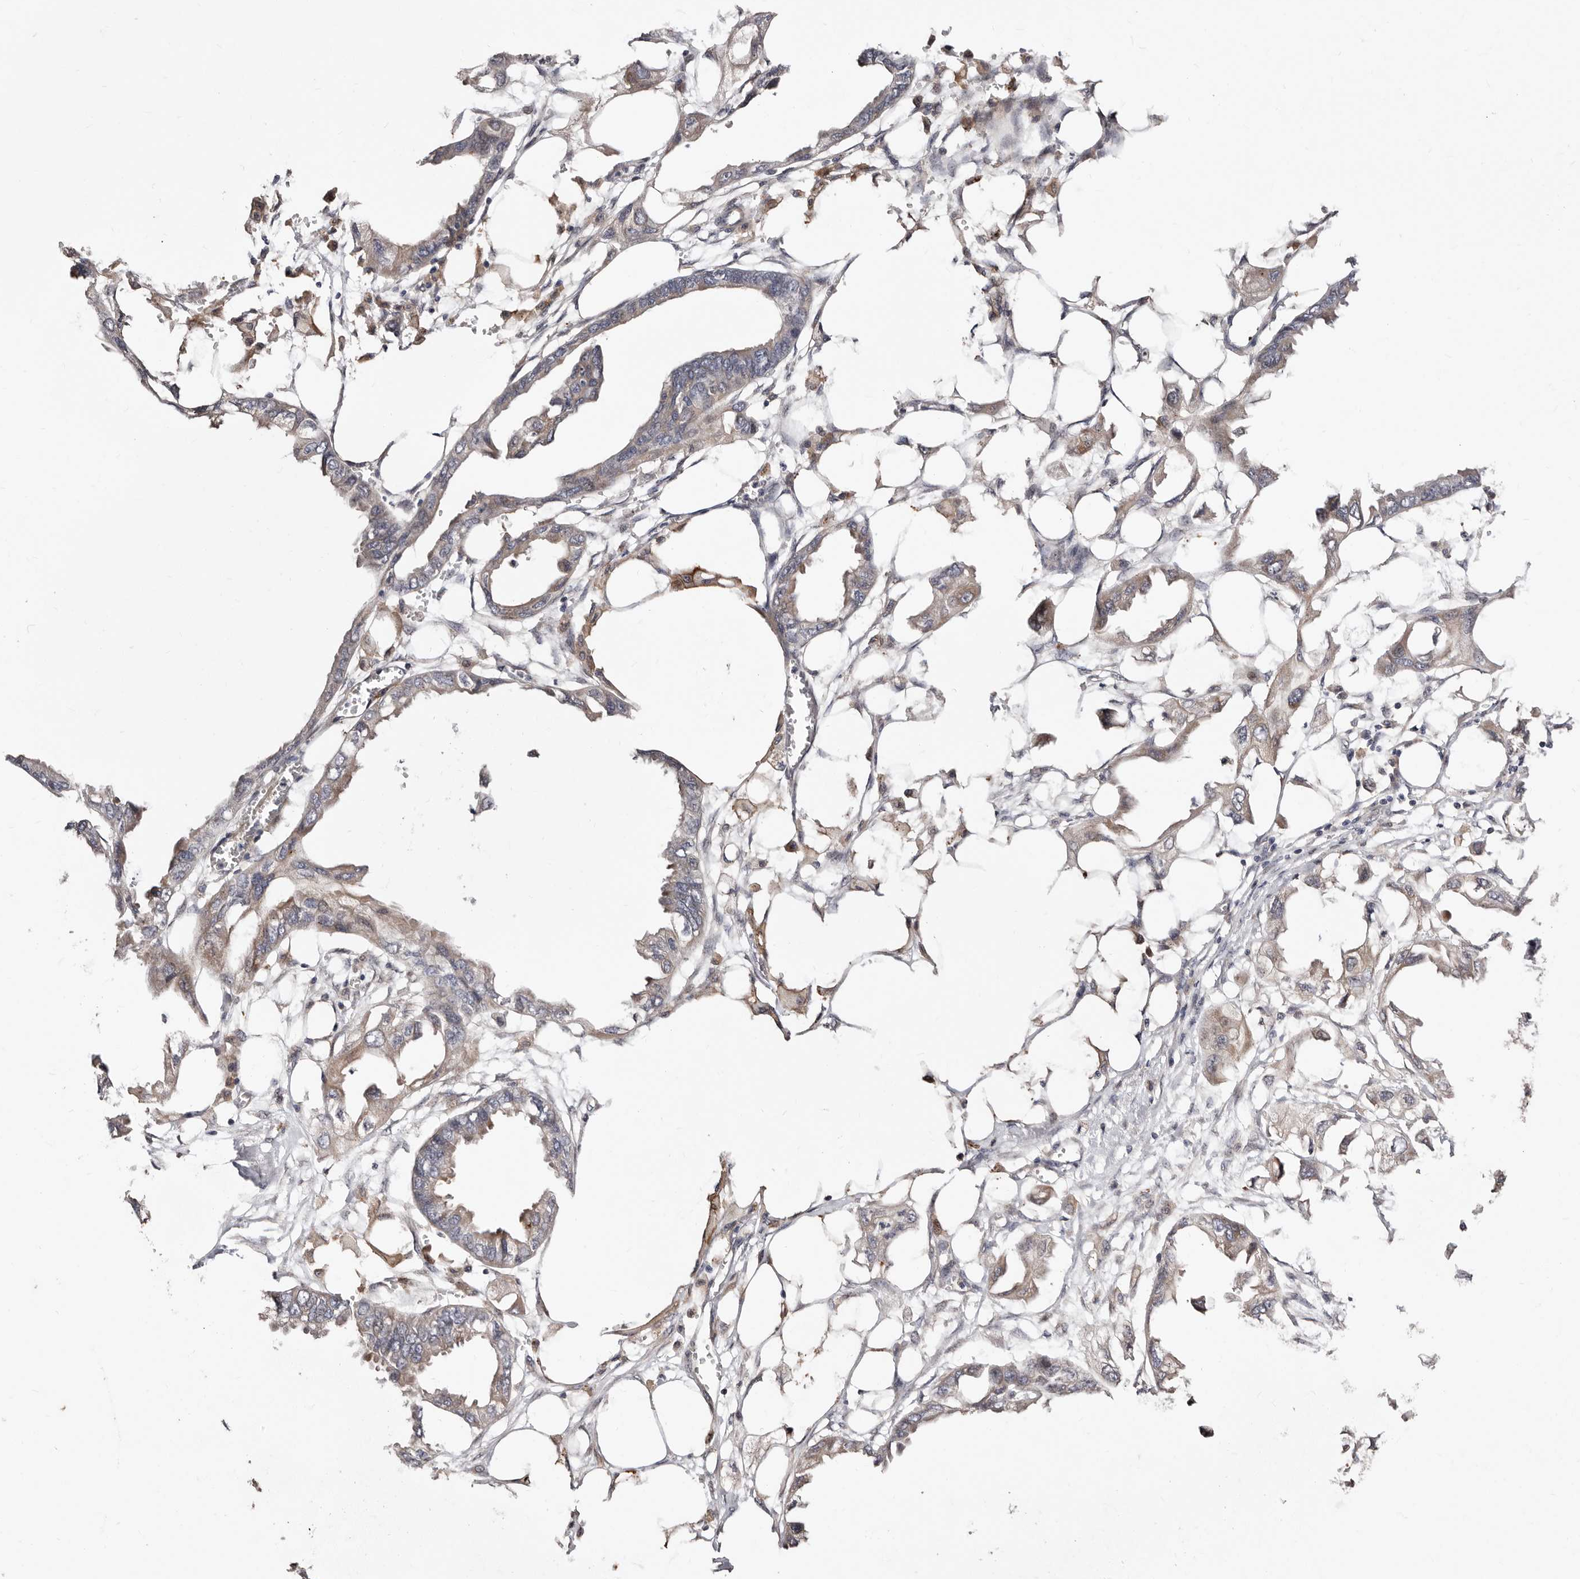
{"staining": {"intensity": "weak", "quantity": "25%-75%", "location": "cytoplasmic/membranous"}, "tissue": "endometrial cancer", "cell_type": "Tumor cells", "image_type": "cancer", "snomed": [{"axis": "morphology", "description": "Adenocarcinoma, NOS"}, {"axis": "morphology", "description": "Adenocarcinoma, metastatic, NOS"}, {"axis": "topography", "description": "Adipose tissue"}, {"axis": "topography", "description": "Endometrium"}], "caption": "This is an image of IHC staining of adenocarcinoma (endometrial), which shows weak positivity in the cytoplasmic/membranous of tumor cells.", "gene": "APOL6", "patient": {"sex": "female", "age": 67}}